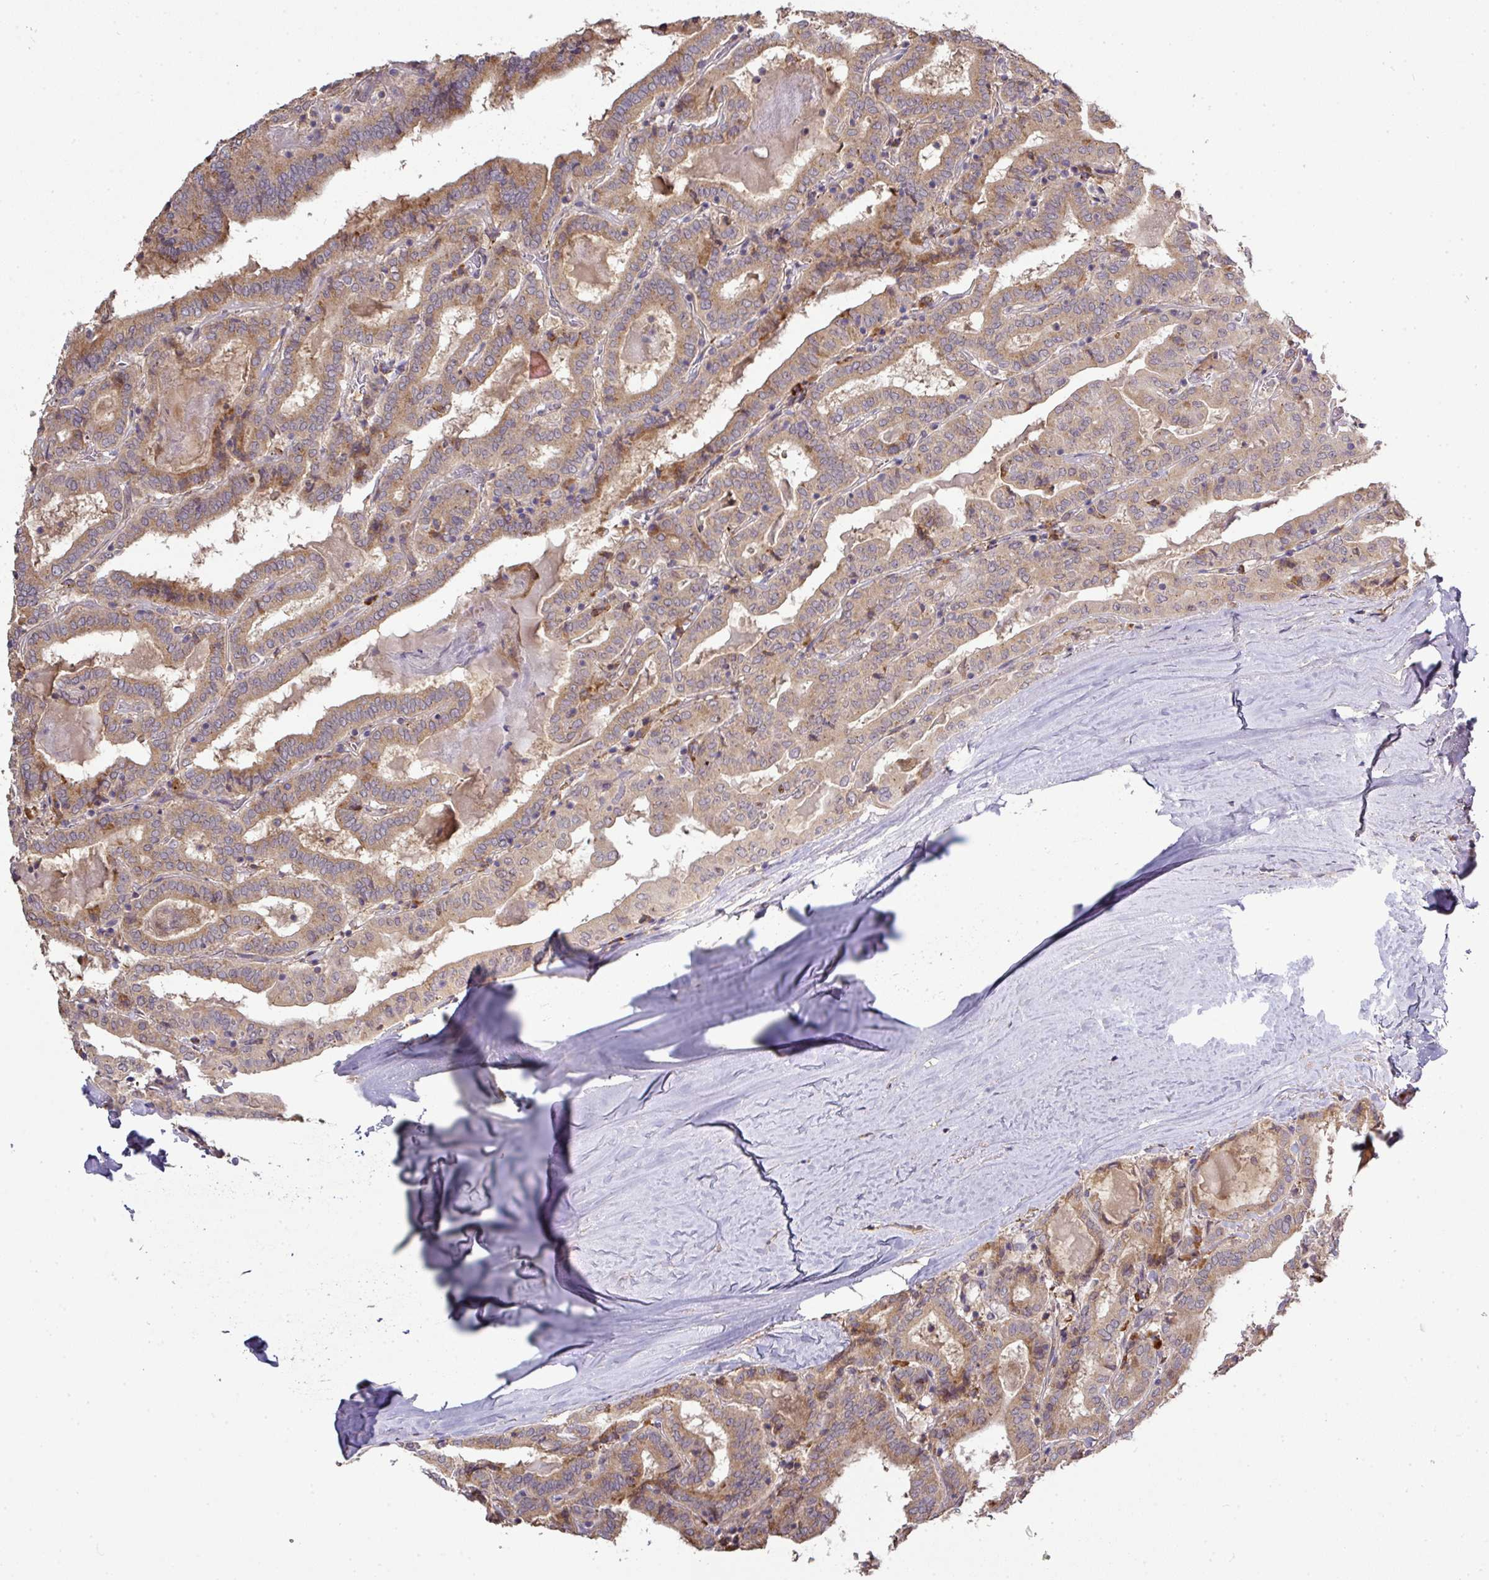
{"staining": {"intensity": "moderate", "quantity": ">75%", "location": "cytoplasmic/membranous"}, "tissue": "thyroid cancer", "cell_type": "Tumor cells", "image_type": "cancer", "snomed": [{"axis": "morphology", "description": "Papillary adenocarcinoma, NOS"}, {"axis": "topography", "description": "Thyroid gland"}], "caption": "This image demonstrates IHC staining of human thyroid cancer, with medium moderate cytoplasmic/membranous positivity in approximately >75% of tumor cells.", "gene": "GALP", "patient": {"sex": "female", "age": 72}}